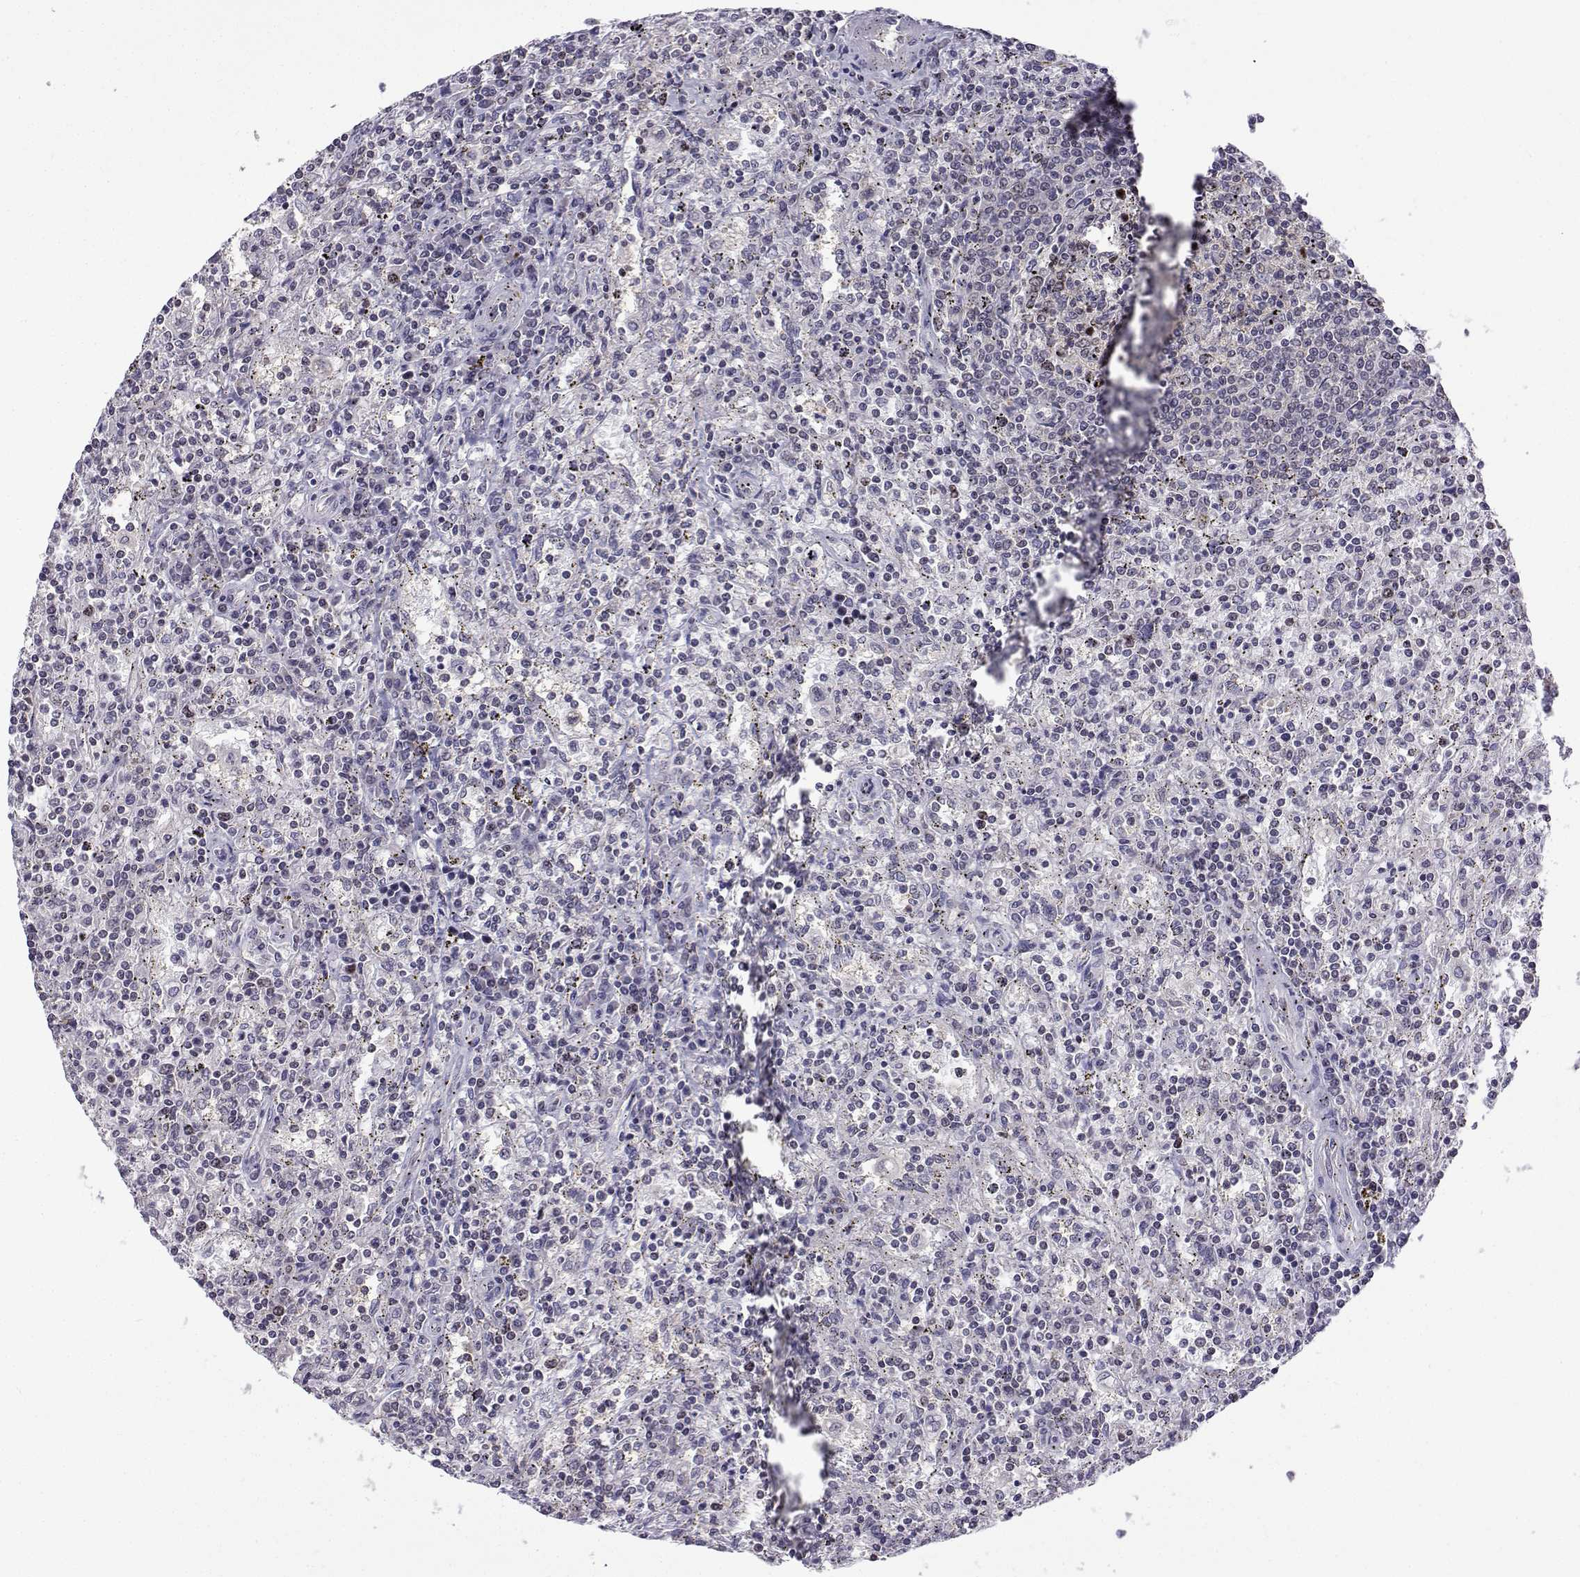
{"staining": {"intensity": "negative", "quantity": "none", "location": "none"}, "tissue": "lymphoma", "cell_type": "Tumor cells", "image_type": "cancer", "snomed": [{"axis": "morphology", "description": "Malignant lymphoma, non-Hodgkin's type, Low grade"}, {"axis": "topography", "description": "Spleen"}], "caption": "The micrograph exhibits no staining of tumor cells in lymphoma.", "gene": "INCENP", "patient": {"sex": "male", "age": 62}}